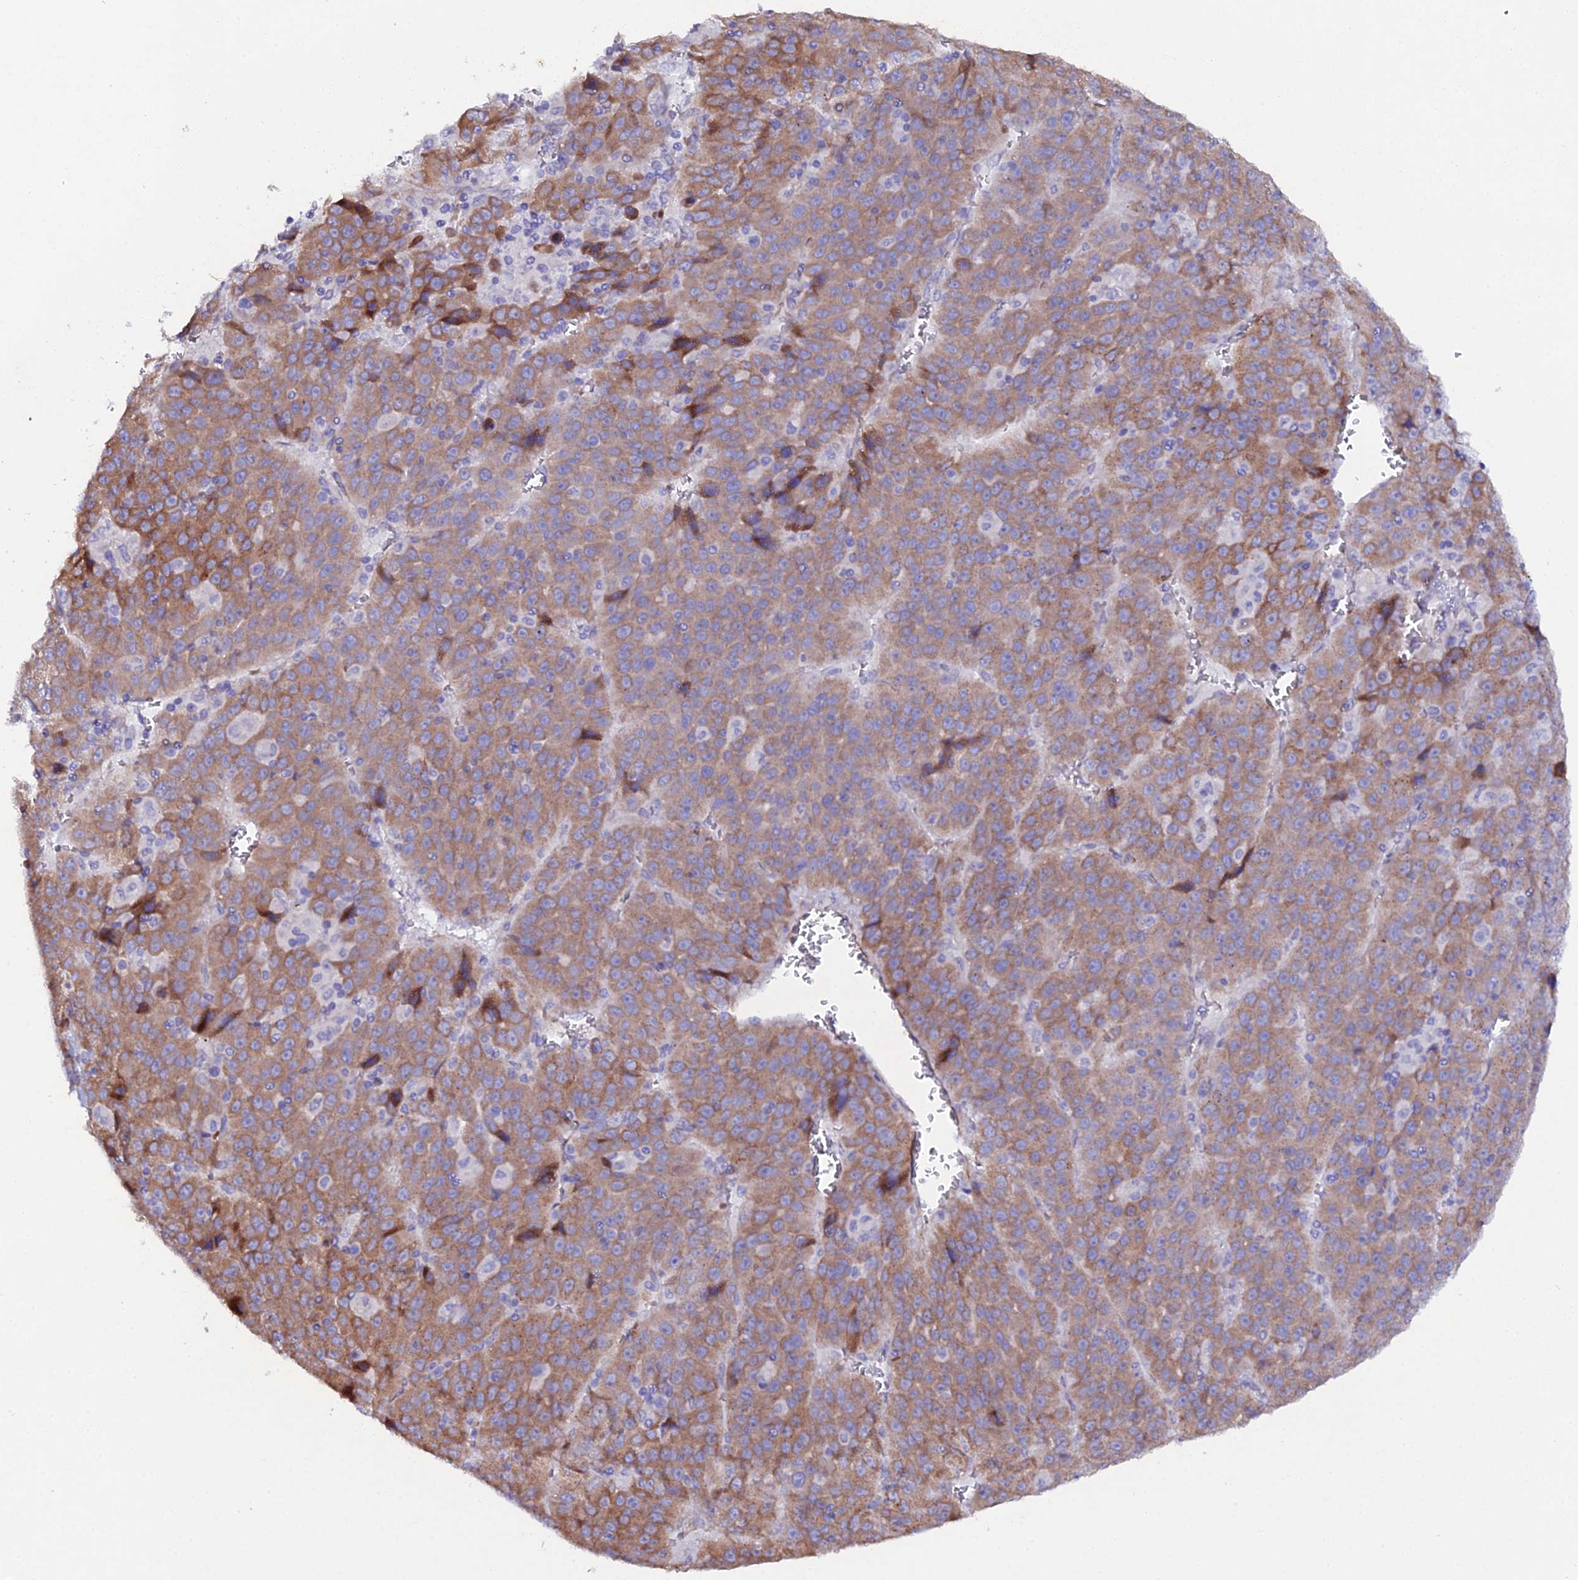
{"staining": {"intensity": "moderate", "quantity": ">75%", "location": "cytoplasmic/membranous"}, "tissue": "liver cancer", "cell_type": "Tumor cells", "image_type": "cancer", "snomed": [{"axis": "morphology", "description": "Carcinoma, Hepatocellular, NOS"}, {"axis": "topography", "description": "Liver"}], "caption": "IHC staining of liver cancer (hepatocellular carcinoma), which exhibits medium levels of moderate cytoplasmic/membranous positivity in approximately >75% of tumor cells indicating moderate cytoplasmic/membranous protein staining. The staining was performed using DAB (3,3'-diaminobenzidine) (brown) for protein detection and nuclei were counterstained in hematoxylin (blue).", "gene": "CFAP45", "patient": {"sex": "female", "age": 53}}